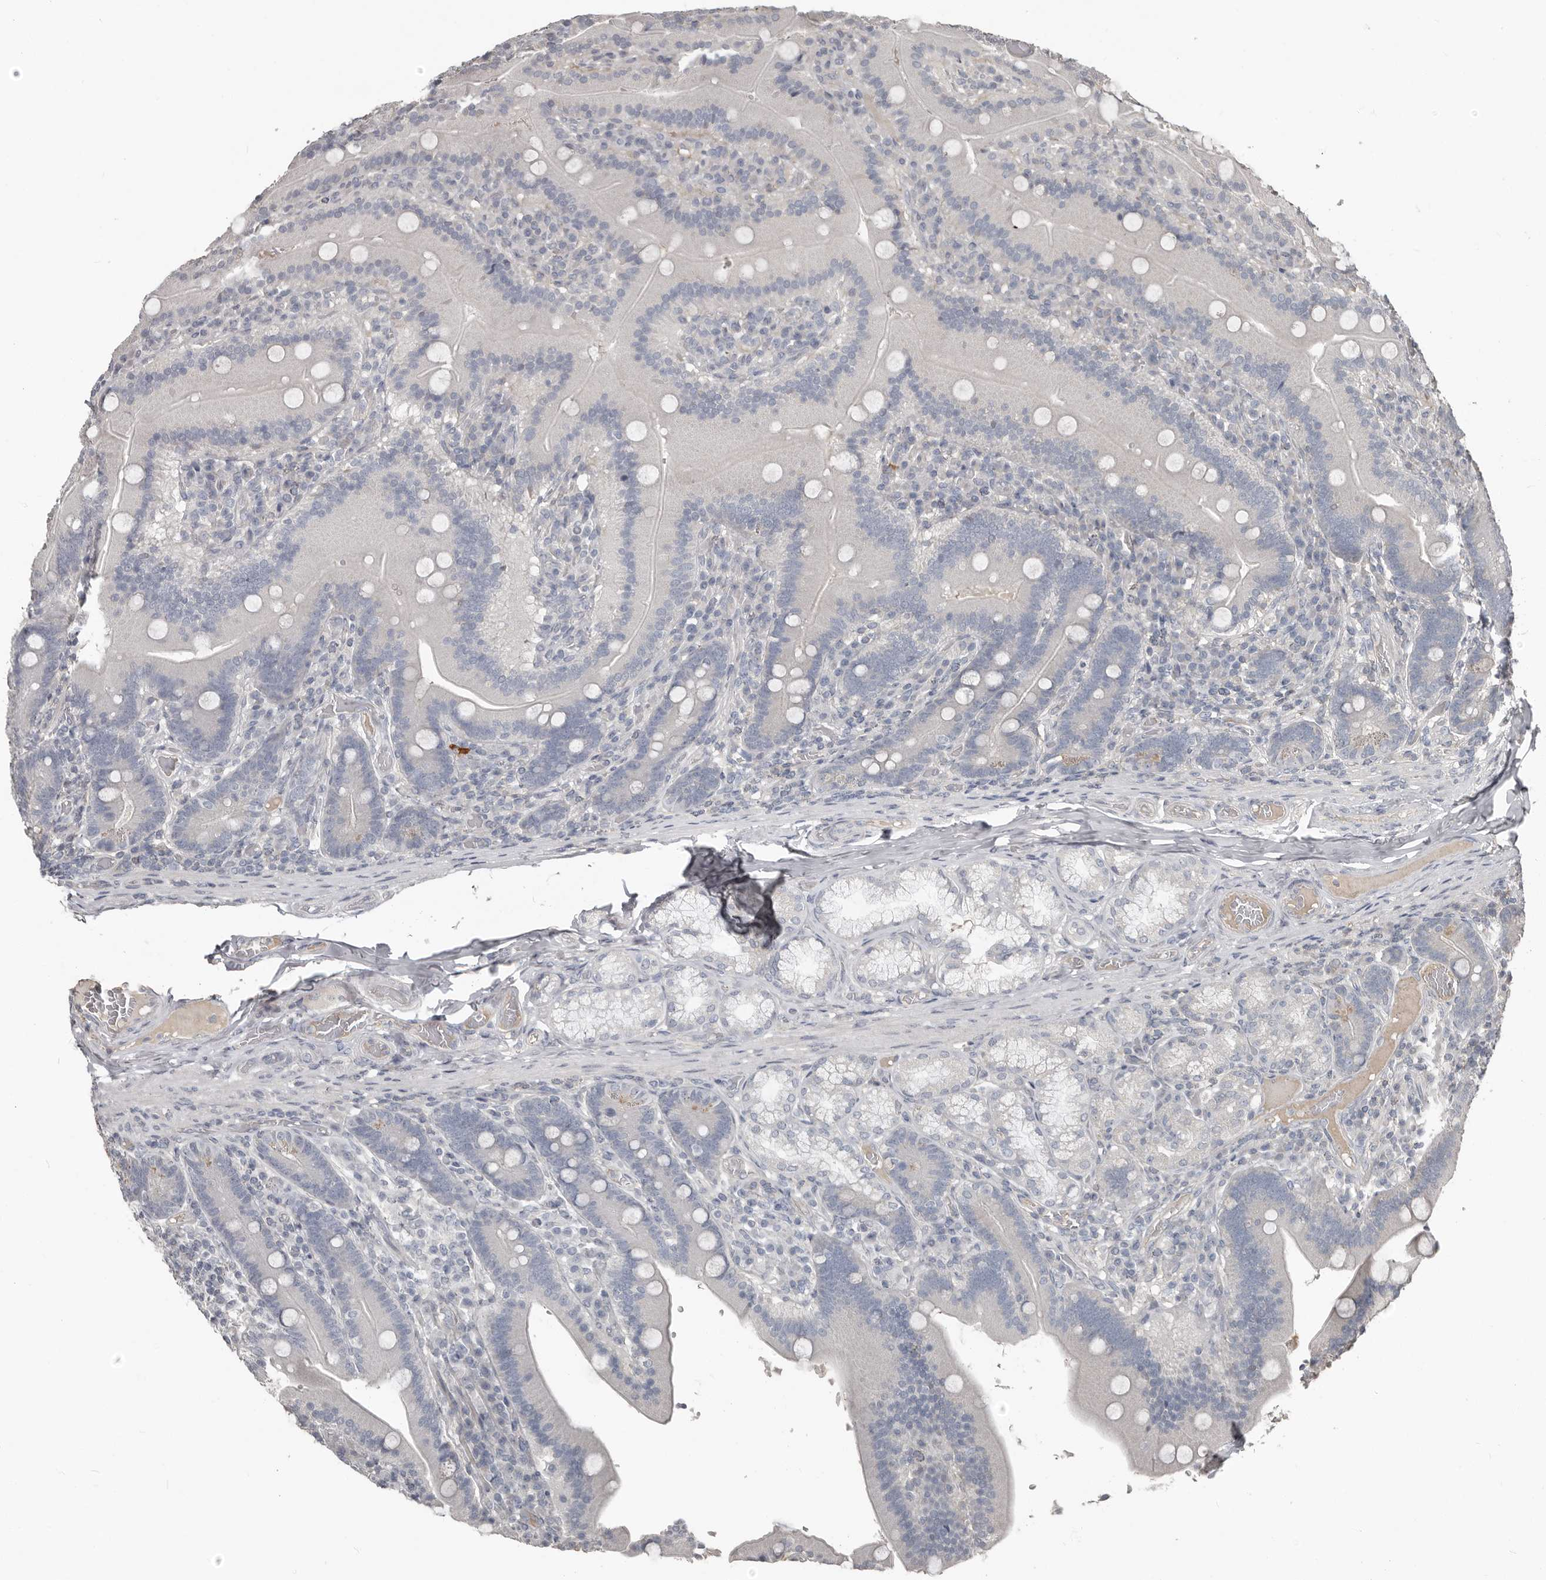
{"staining": {"intensity": "negative", "quantity": "none", "location": "none"}, "tissue": "duodenum", "cell_type": "Glandular cells", "image_type": "normal", "snomed": [{"axis": "morphology", "description": "Normal tissue, NOS"}, {"axis": "topography", "description": "Duodenum"}], "caption": "High power microscopy image of an immunohistochemistry micrograph of normal duodenum, revealing no significant staining in glandular cells. (Immunohistochemistry, brightfield microscopy, high magnification).", "gene": "CA6", "patient": {"sex": "female", "age": 62}}